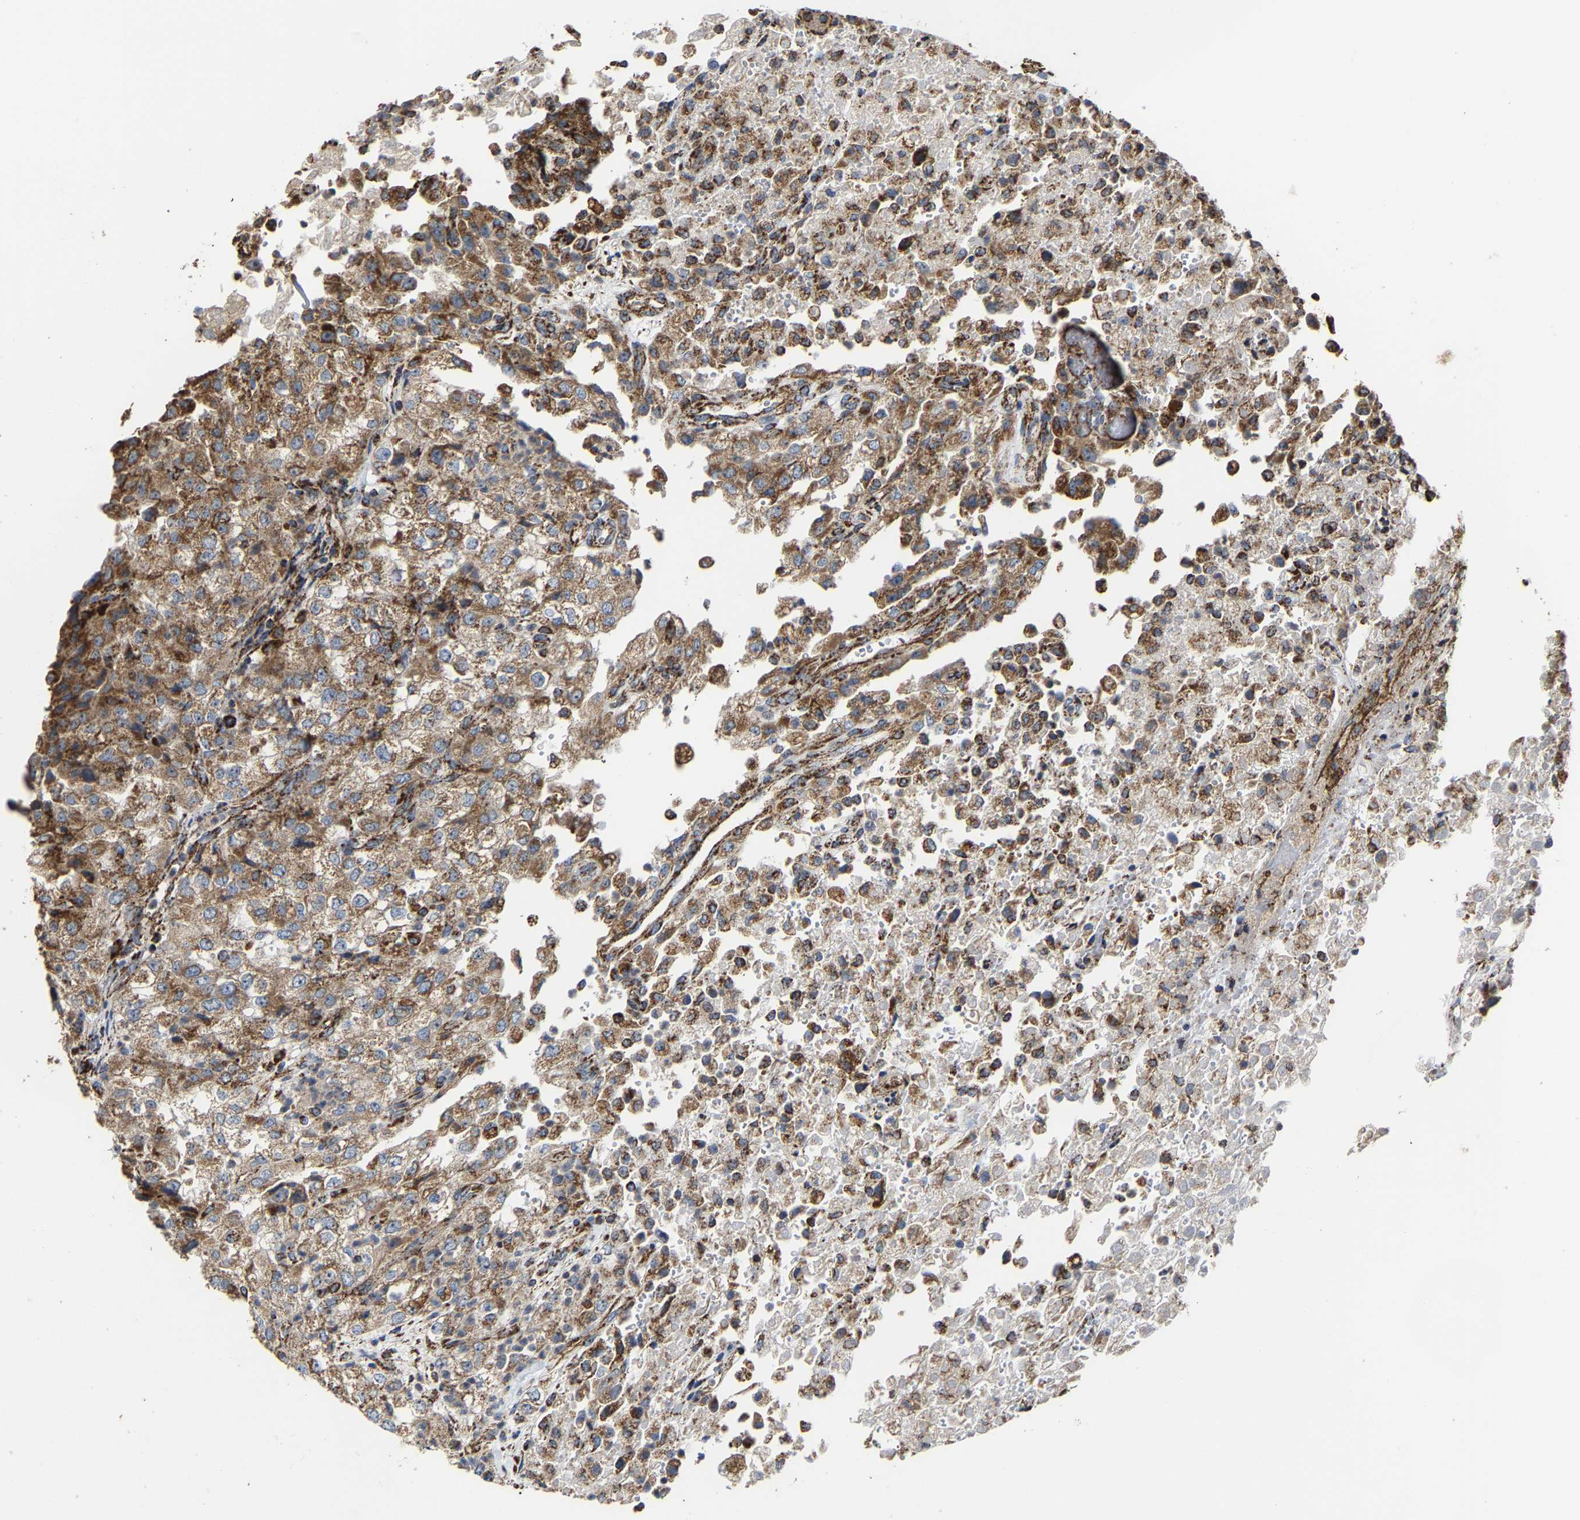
{"staining": {"intensity": "moderate", "quantity": ">75%", "location": "cytoplasmic/membranous"}, "tissue": "renal cancer", "cell_type": "Tumor cells", "image_type": "cancer", "snomed": [{"axis": "morphology", "description": "Adenocarcinoma, NOS"}, {"axis": "topography", "description": "Kidney"}], "caption": "Brown immunohistochemical staining in renal cancer shows moderate cytoplasmic/membranous expression in approximately >75% of tumor cells.", "gene": "NDUFV3", "patient": {"sex": "female", "age": 54}}